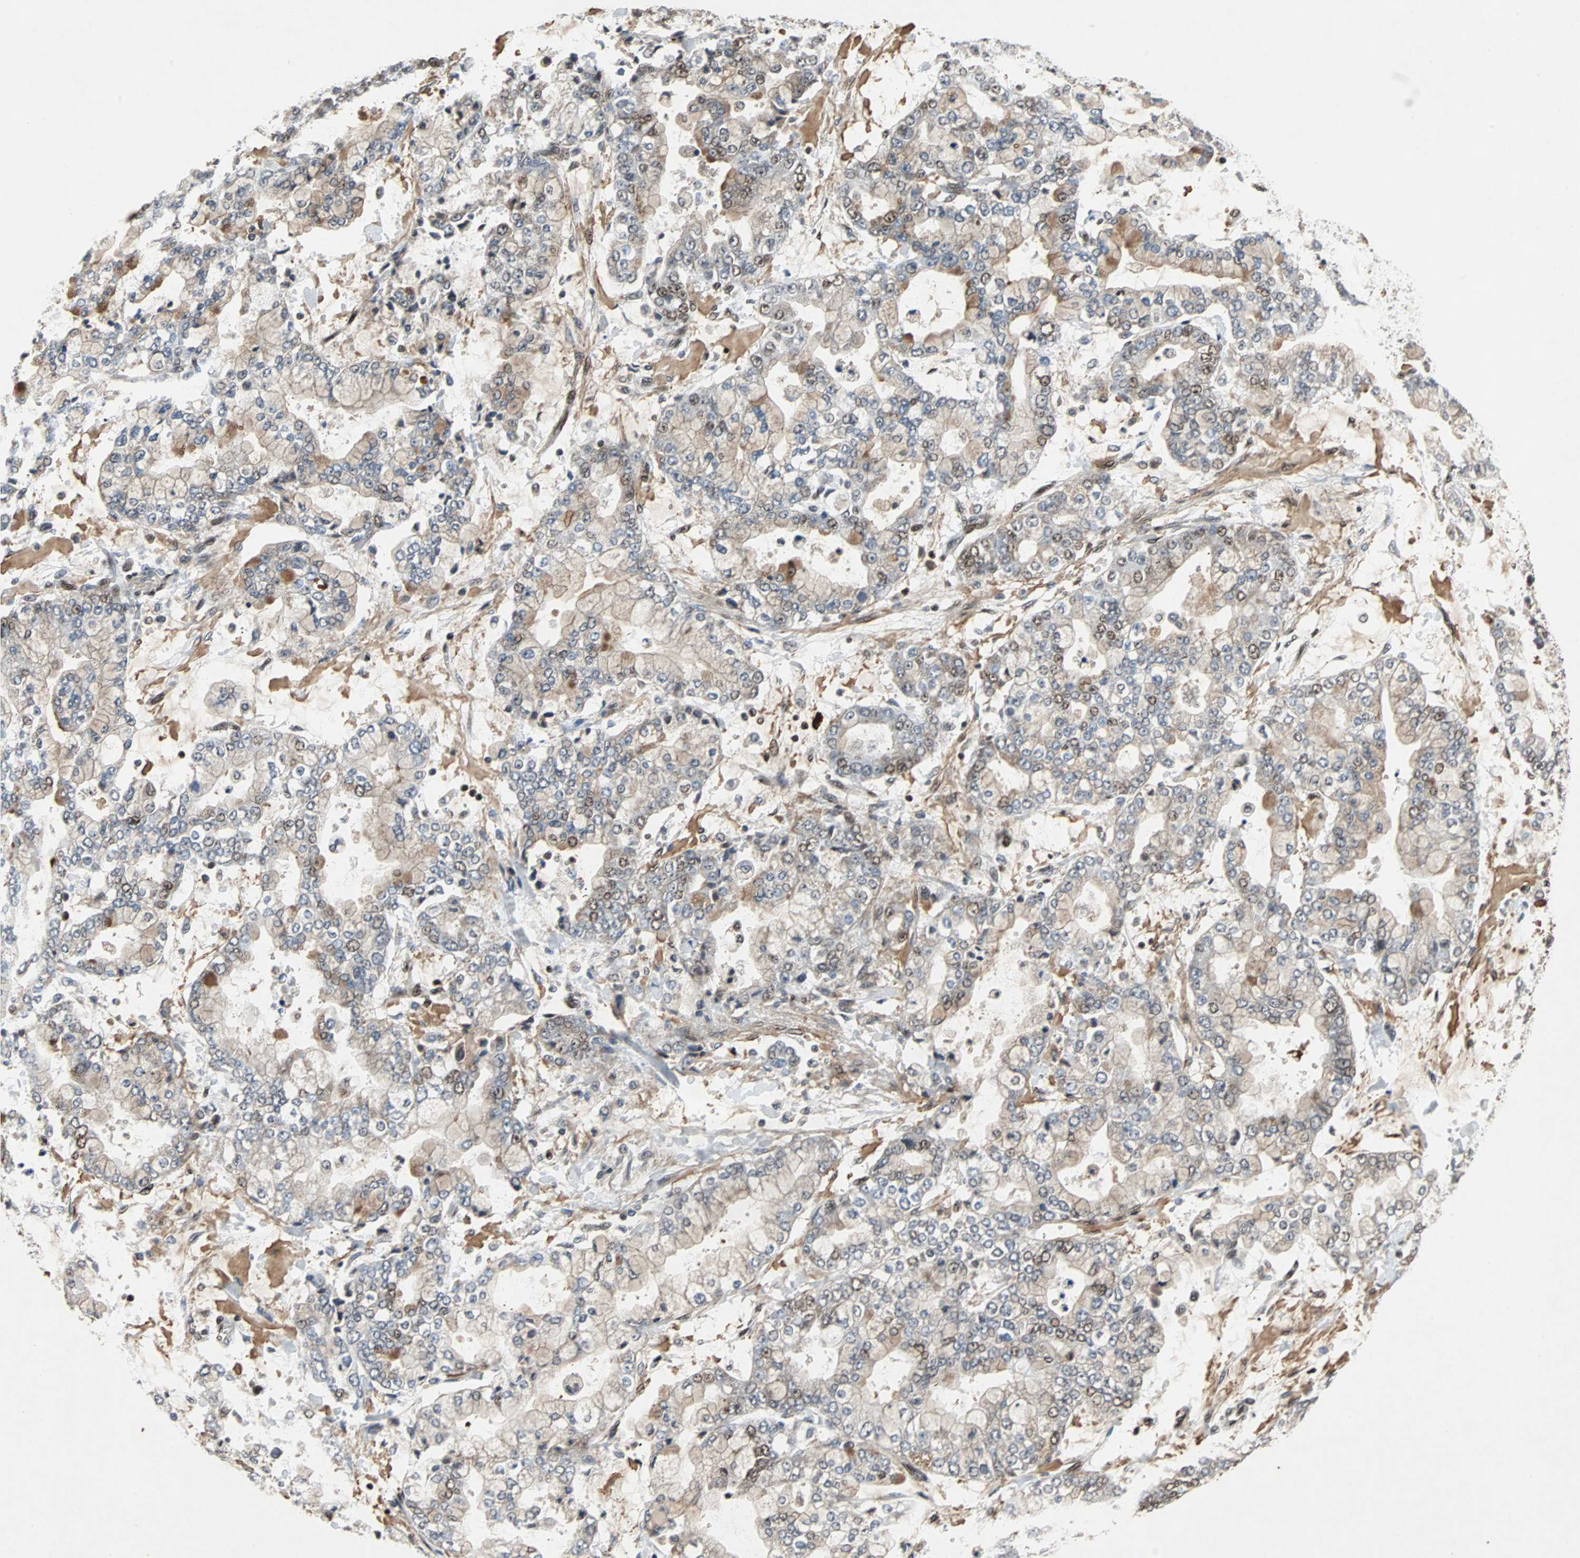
{"staining": {"intensity": "negative", "quantity": "none", "location": "none"}, "tissue": "stomach cancer", "cell_type": "Tumor cells", "image_type": "cancer", "snomed": [{"axis": "morphology", "description": "Adenocarcinoma, NOS"}, {"axis": "topography", "description": "Stomach"}], "caption": "This is an immunohistochemistry histopathology image of adenocarcinoma (stomach). There is no positivity in tumor cells.", "gene": "TAF5", "patient": {"sex": "male", "age": 76}}